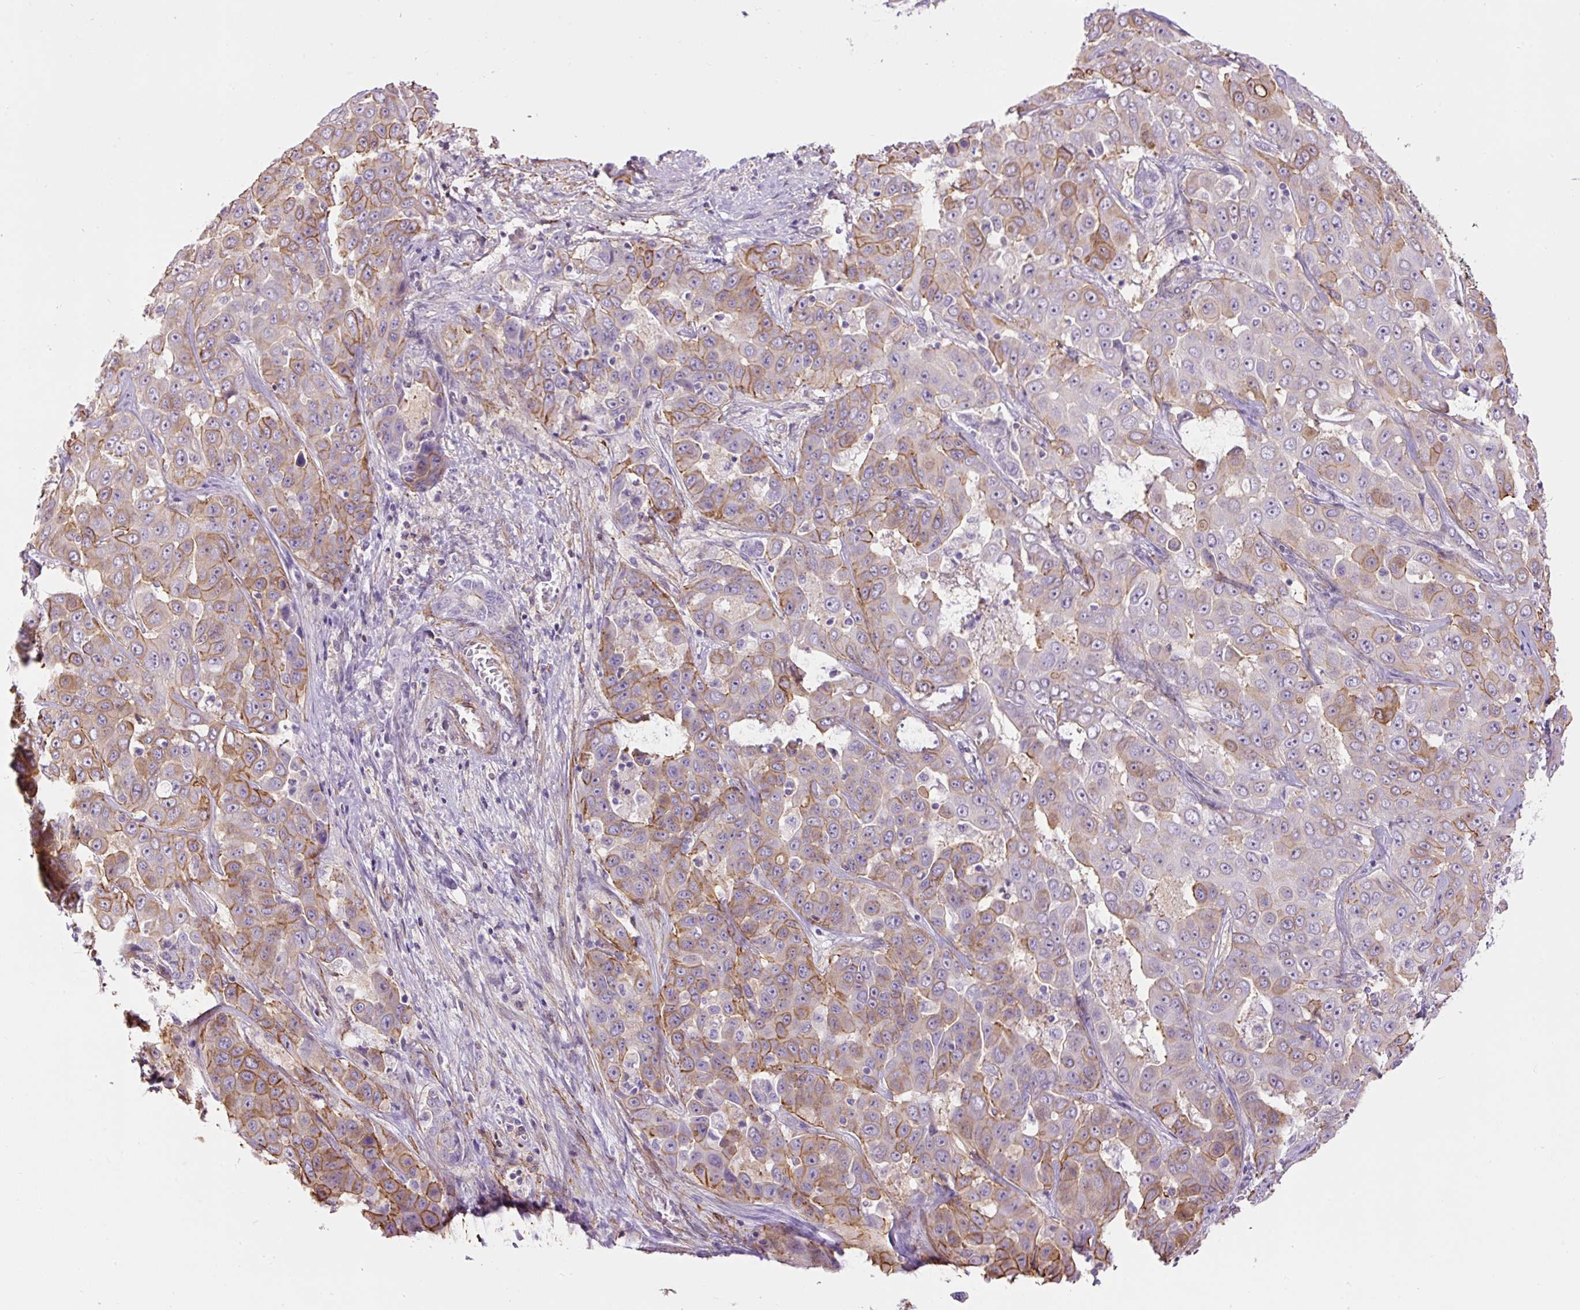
{"staining": {"intensity": "moderate", "quantity": "25%-75%", "location": "cytoplasmic/membranous"}, "tissue": "liver cancer", "cell_type": "Tumor cells", "image_type": "cancer", "snomed": [{"axis": "morphology", "description": "Cholangiocarcinoma"}, {"axis": "topography", "description": "Liver"}], "caption": "IHC image of human liver cholangiocarcinoma stained for a protein (brown), which shows medium levels of moderate cytoplasmic/membranous positivity in about 25%-75% of tumor cells.", "gene": "B3GALT5", "patient": {"sex": "female", "age": 52}}